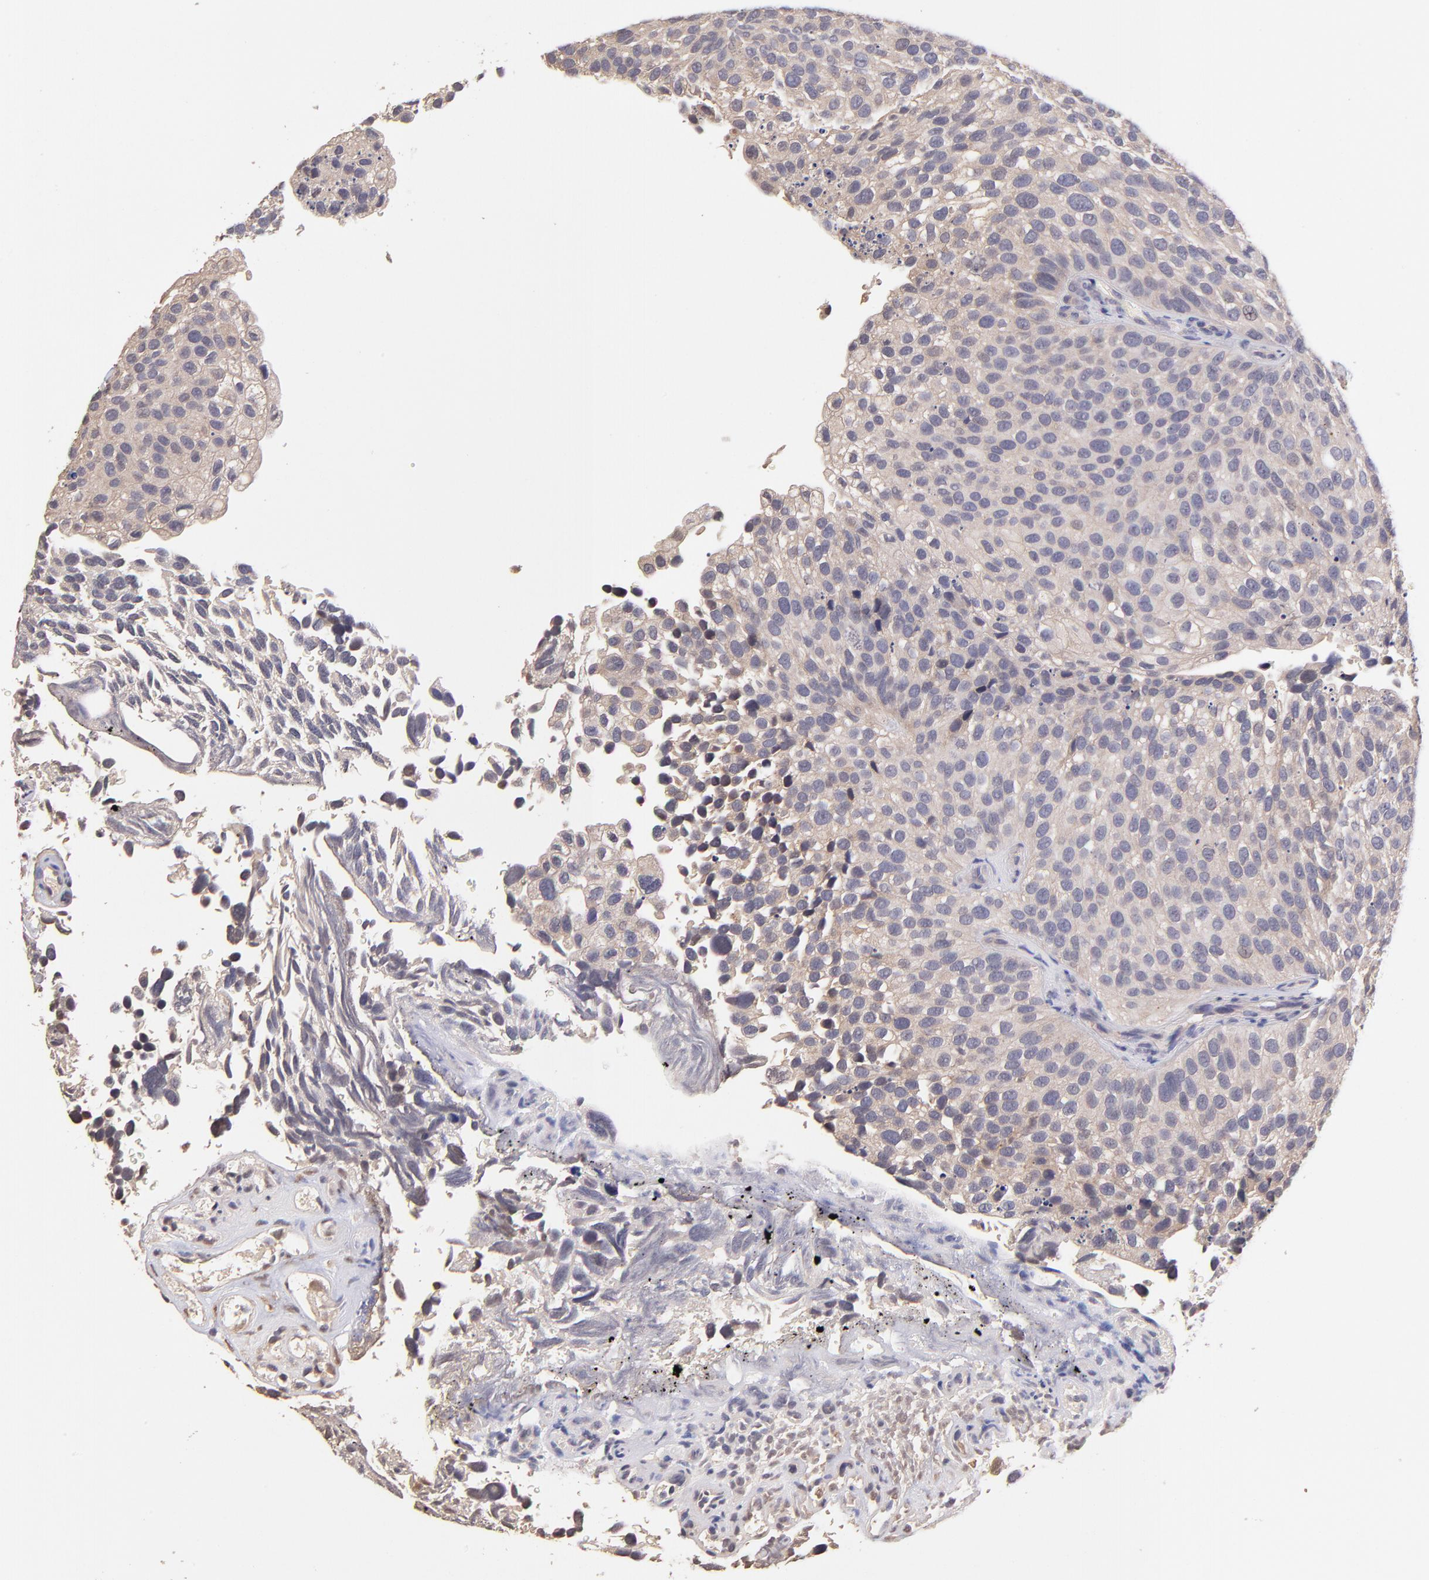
{"staining": {"intensity": "weak", "quantity": ">75%", "location": "cytoplasmic/membranous"}, "tissue": "urothelial cancer", "cell_type": "Tumor cells", "image_type": "cancer", "snomed": [{"axis": "morphology", "description": "Urothelial carcinoma, High grade"}, {"axis": "topography", "description": "Urinary bladder"}], "caption": "Human urothelial cancer stained for a protein (brown) exhibits weak cytoplasmic/membranous positive staining in approximately >75% of tumor cells.", "gene": "RNASEL", "patient": {"sex": "male", "age": 72}}